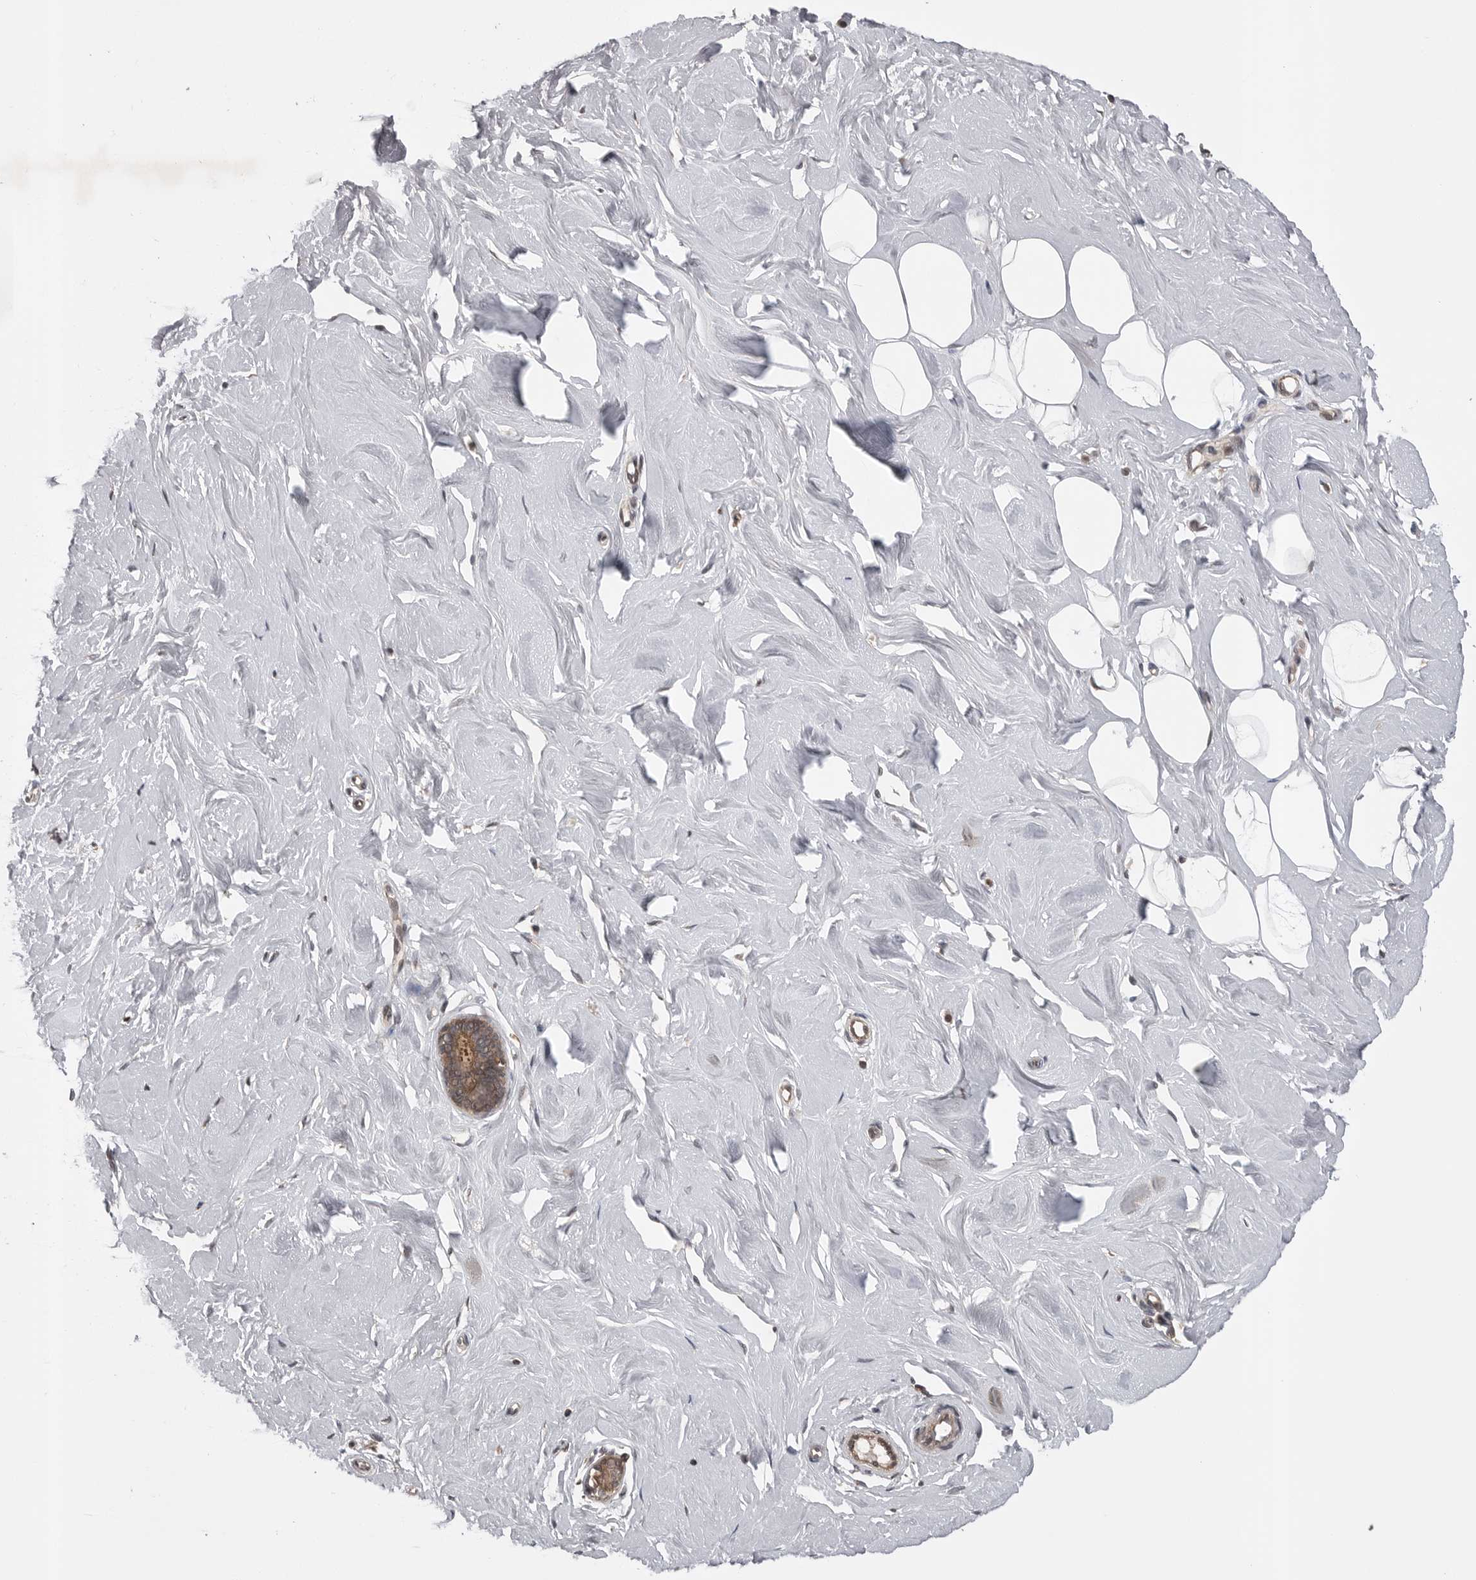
{"staining": {"intensity": "negative", "quantity": "none", "location": "none"}, "tissue": "breast", "cell_type": "Adipocytes", "image_type": "normal", "snomed": [{"axis": "morphology", "description": "Normal tissue, NOS"}, {"axis": "topography", "description": "Breast"}], "caption": "The image demonstrates no staining of adipocytes in unremarkable breast. (DAB (3,3'-diaminobenzidine) immunohistochemistry (IHC) with hematoxylin counter stain).", "gene": "AOAH", "patient": {"sex": "female", "age": 23}}